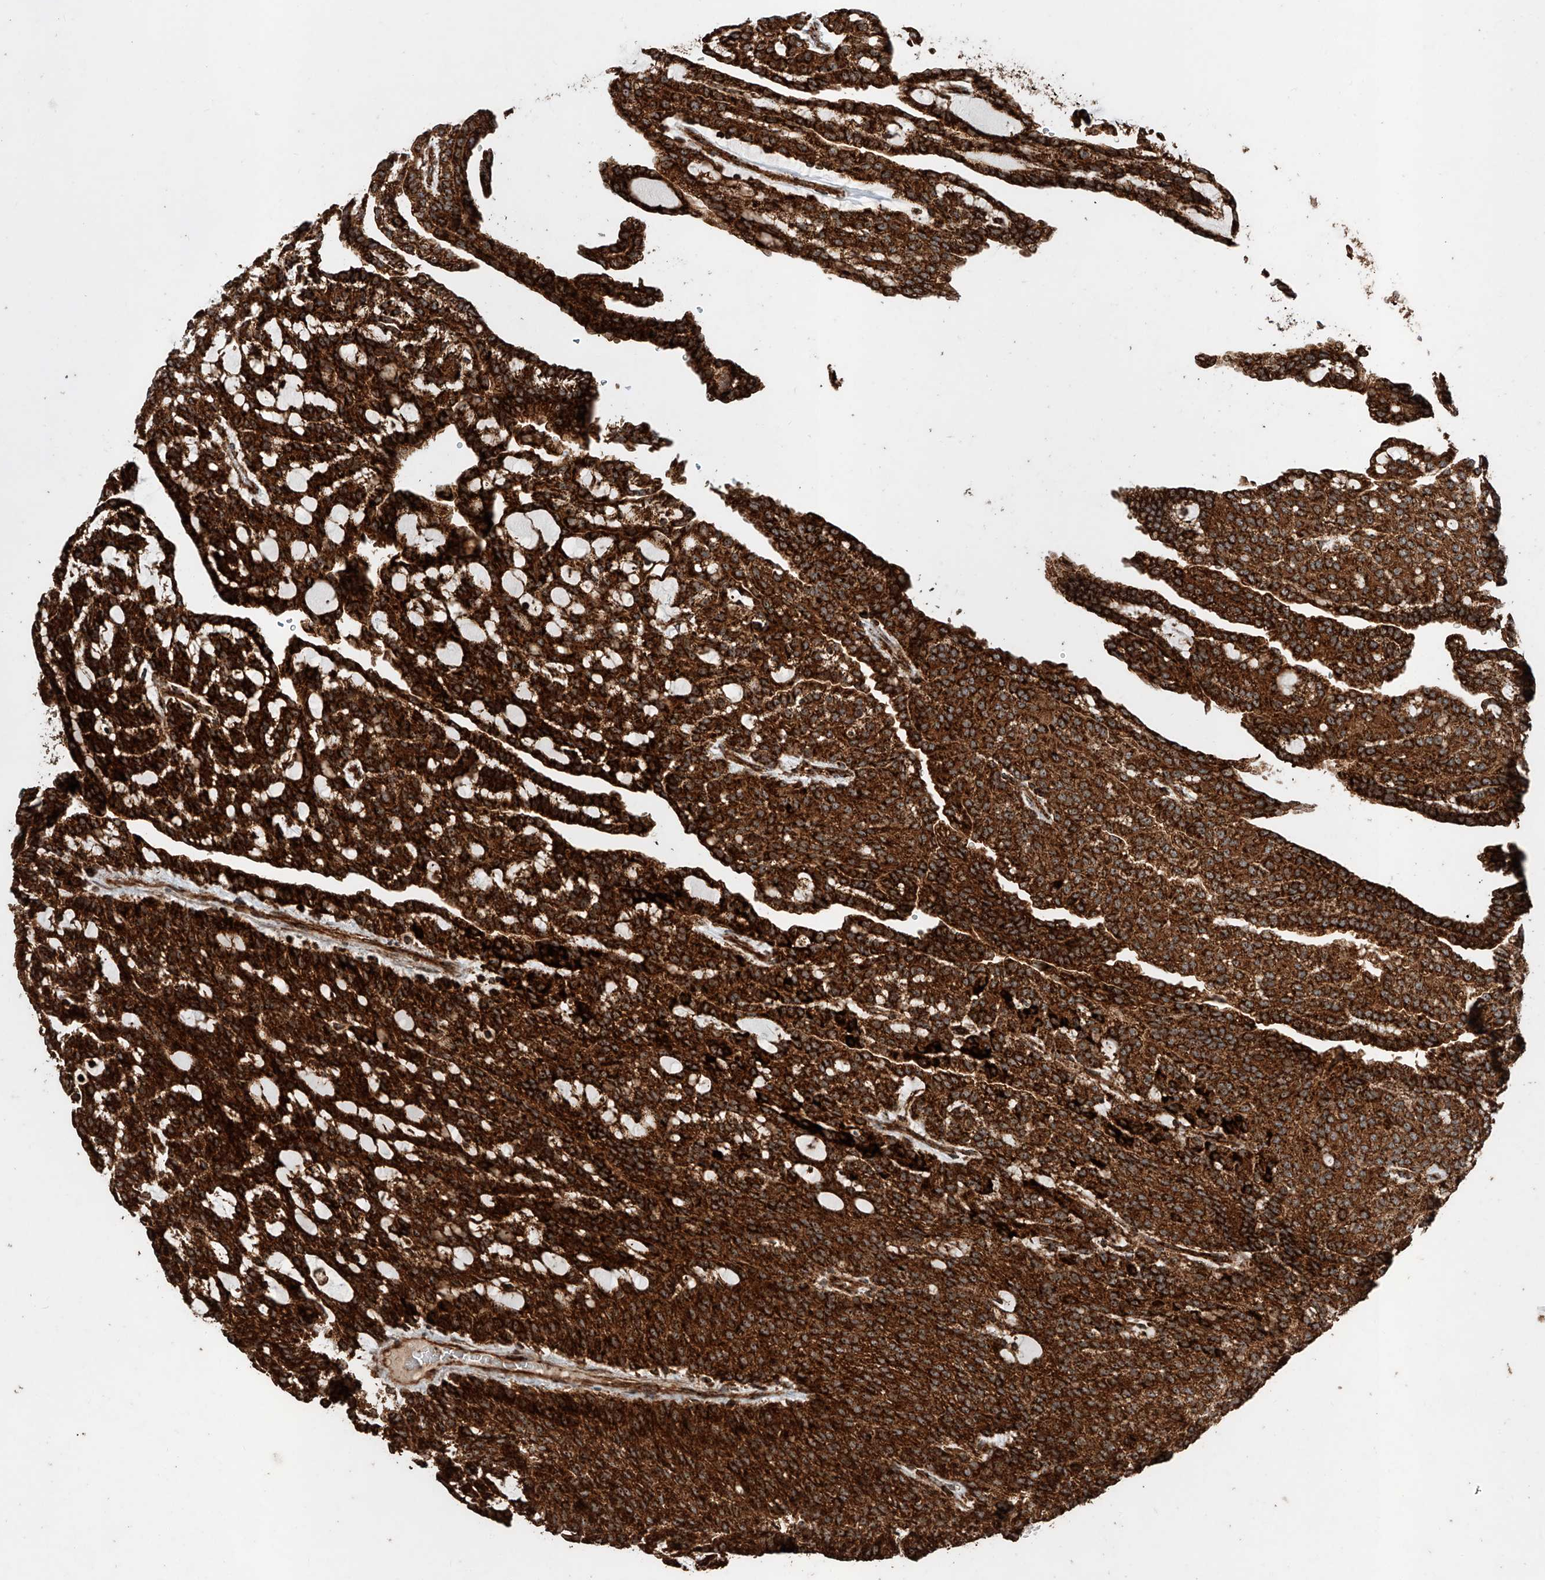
{"staining": {"intensity": "strong", "quantity": ">75%", "location": "cytoplasmic/membranous"}, "tissue": "renal cancer", "cell_type": "Tumor cells", "image_type": "cancer", "snomed": [{"axis": "morphology", "description": "Adenocarcinoma, NOS"}, {"axis": "topography", "description": "Kidney"}], "caption": "Strong cytoplasmic/membranous protein expression is appreciated in about >75% of tumor cells in adenocarcinoma (renal). (DAB (3,3'-diaminobenzidine) IHC with brightfield microscopy, high magnification).", "gene": "PISD", "patient": {"sex": "male", "age": 63}}